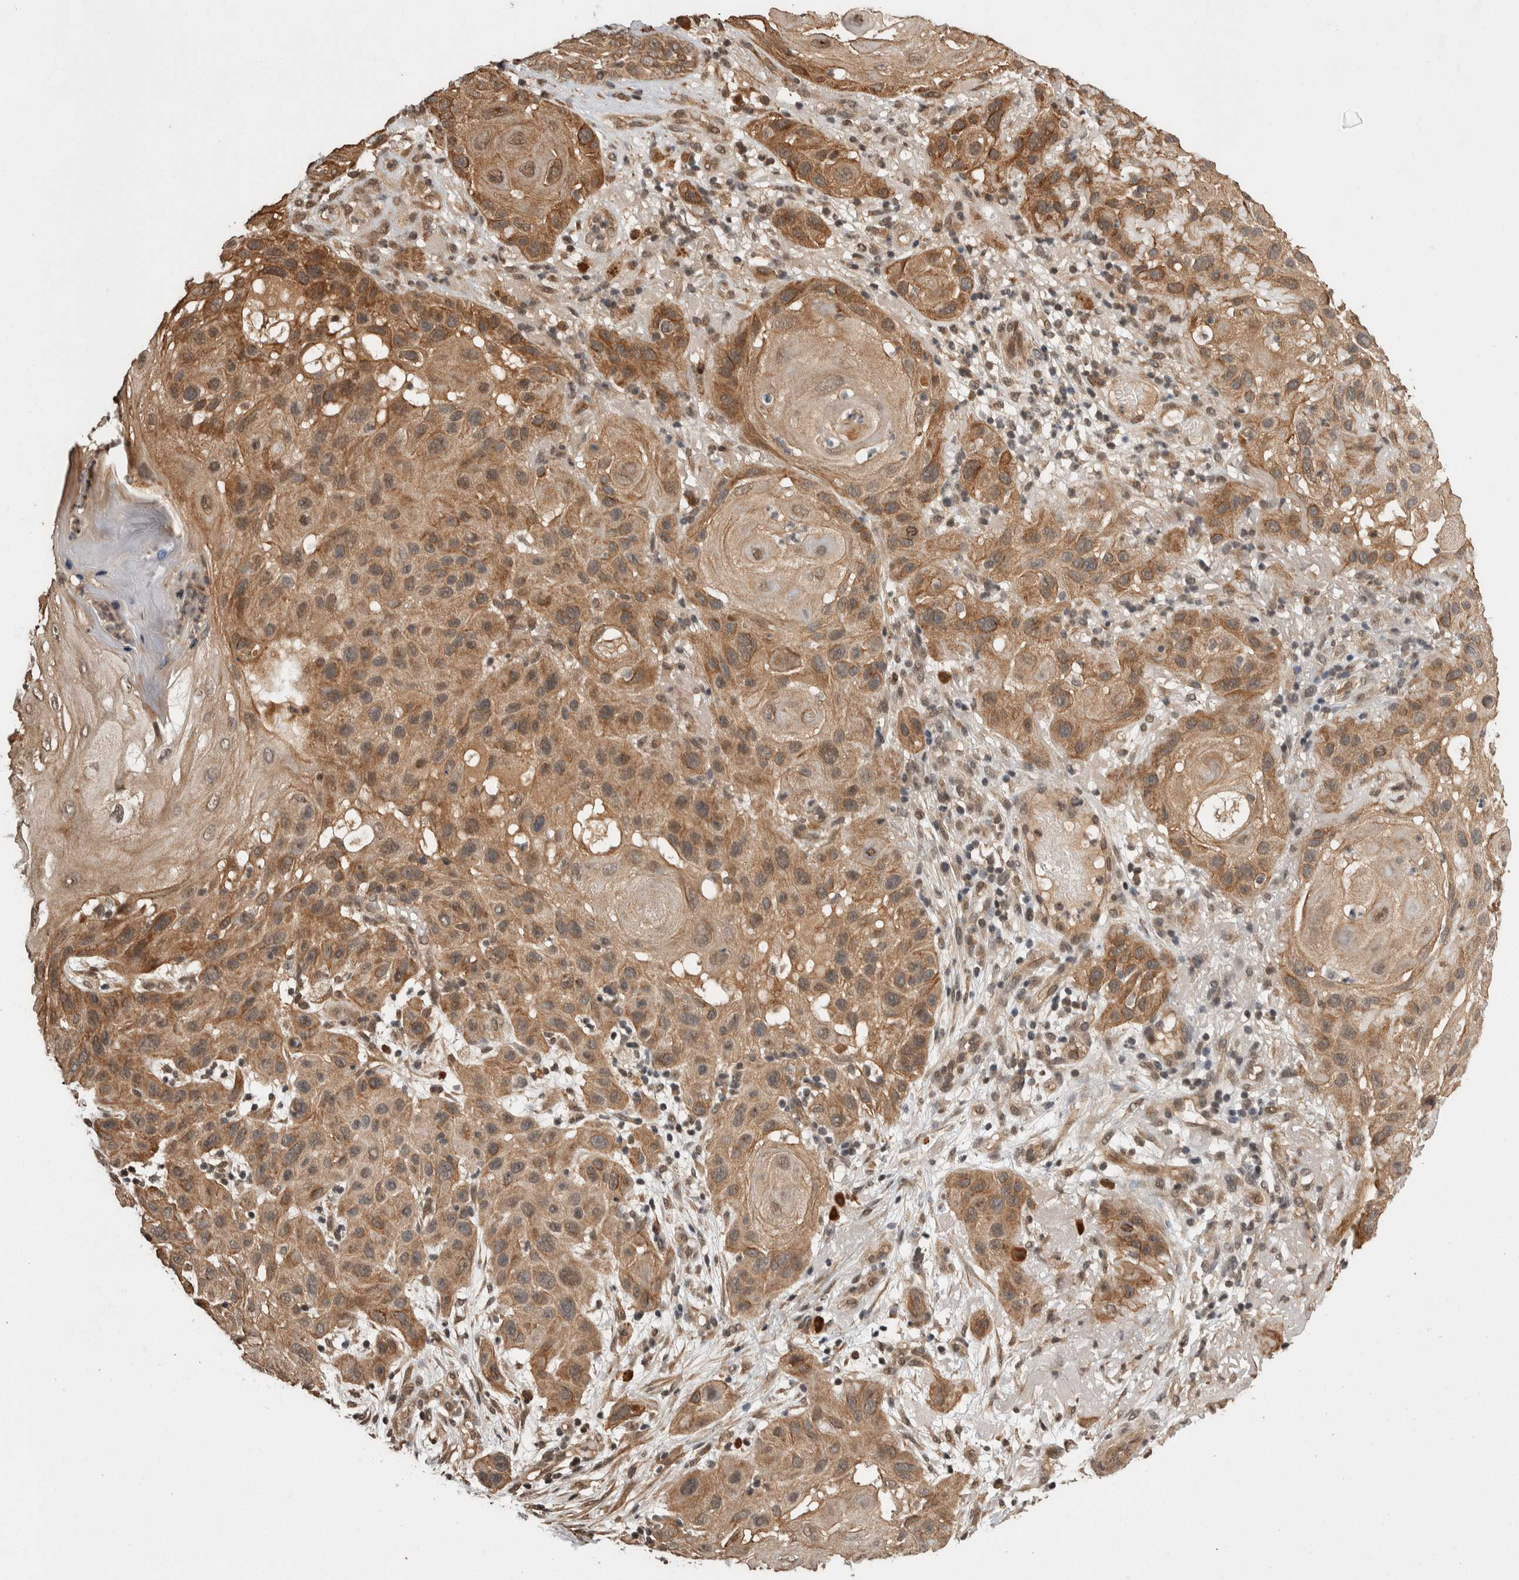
{"staining": {"intensity": "moderate", "quantity": ">75%", "location": "cytoplasmic/membranous"}, "tissue": "skin cancer", "cell_type": "Tumor cells", "image_type": "cancer", "snomed": [{"axis": "morphology", "description": "Squamous cell carcinoma, NOS"}, {"axis": "topography", "description": "Skin"}], "caption": "Squamous cell carcinoma (skin) stained for a protein (brown) displays moderate cytoplasmic/membranous positive positivity in approximately >75% of tumor cells.", "gene": "ZNF592", "patient": {"sex": "female", "age": 96}}